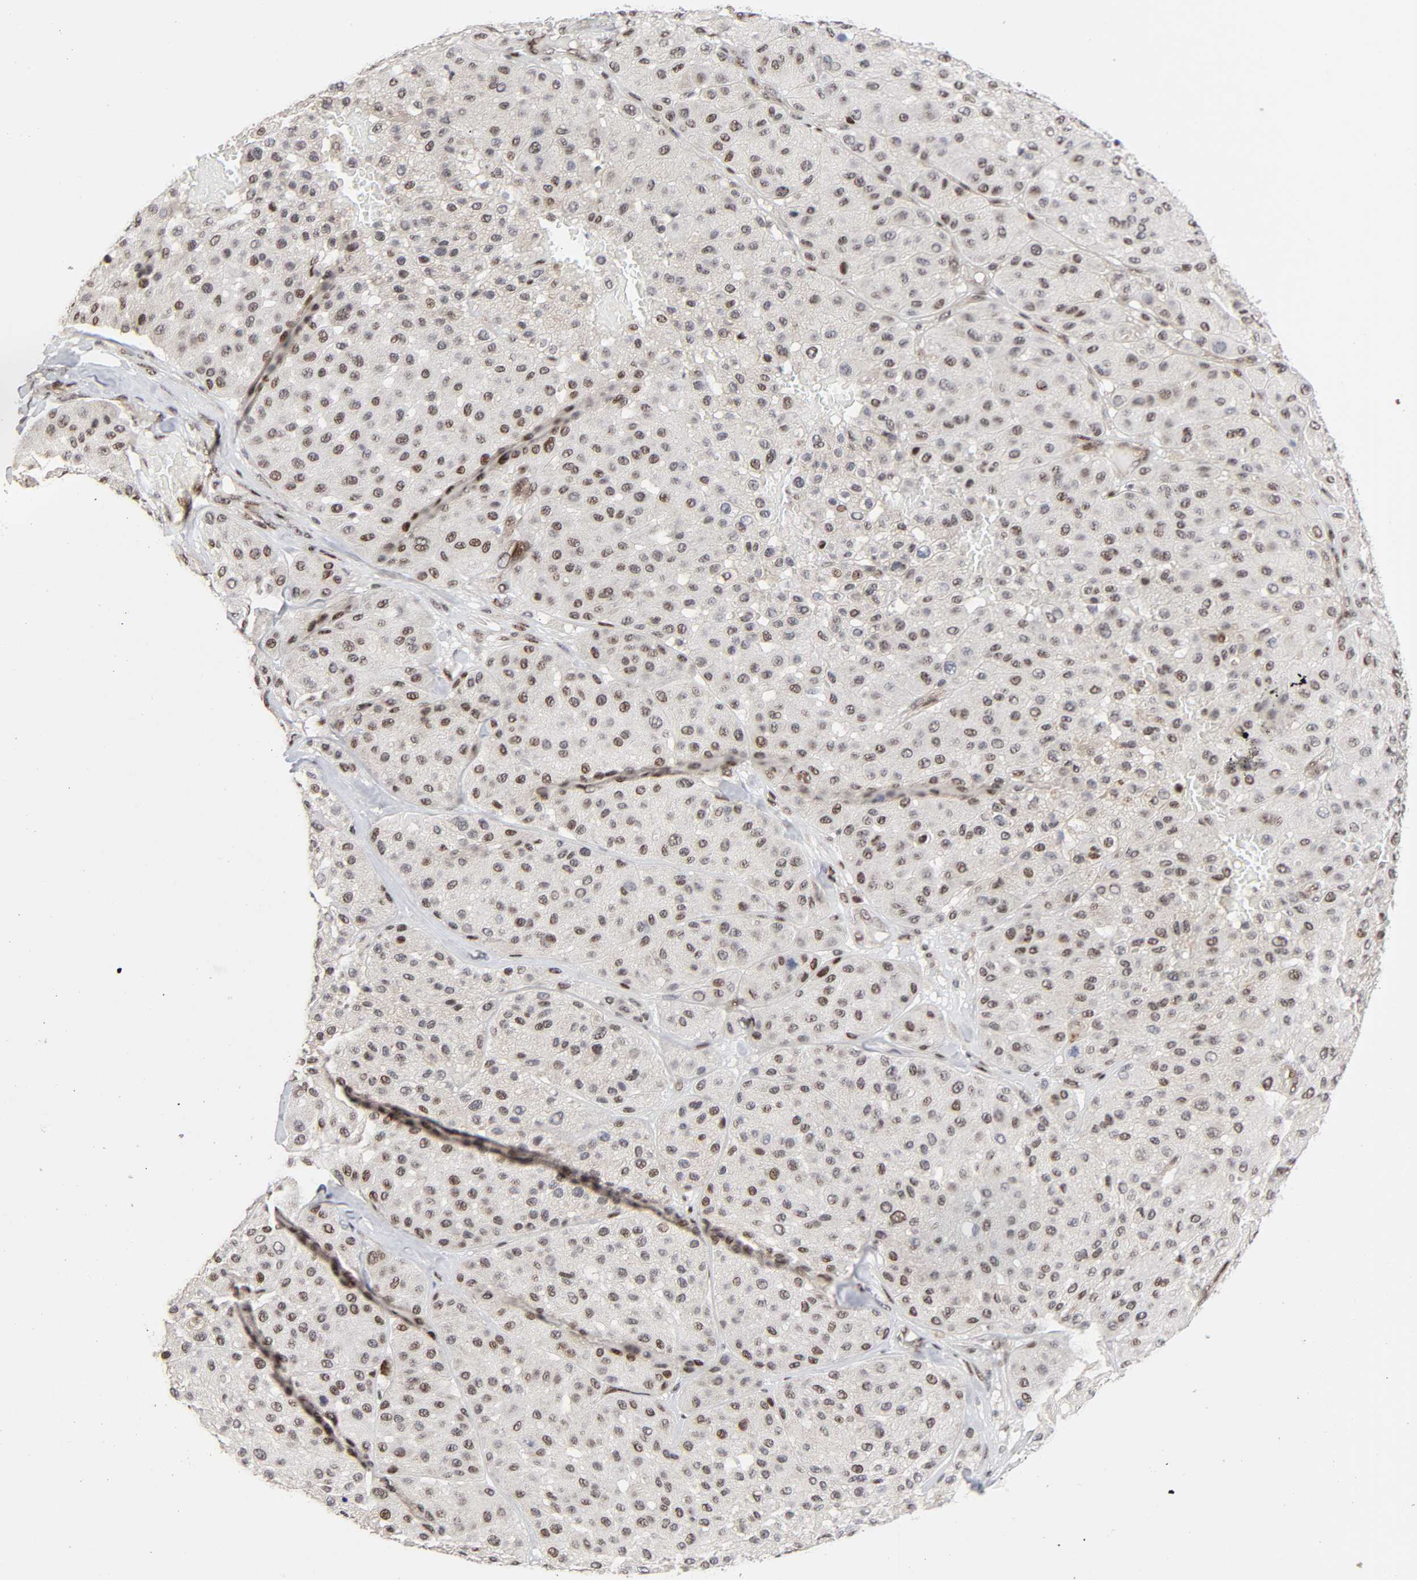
{"staining": {"intensity": "weak", "quantity": "25%-75%", "location": "nuclear"}, "tissue": "melanoma", "cell_type": "Tumor cells", "image_type": "cancer", "snomed": [{"axis": "morphology", "description": "Normal tissue, NOS"}, {"axis": "morphology", "description": "Malignant melanoma, Metastatic site"}, {"axis": "topography", "description": "Skin"}], "caption": "Melanoma stained with a protein marker demonstrates weak staining in tumor cells.", "gene": "STK38", "patient": {"sex": "male", "age": 41}}